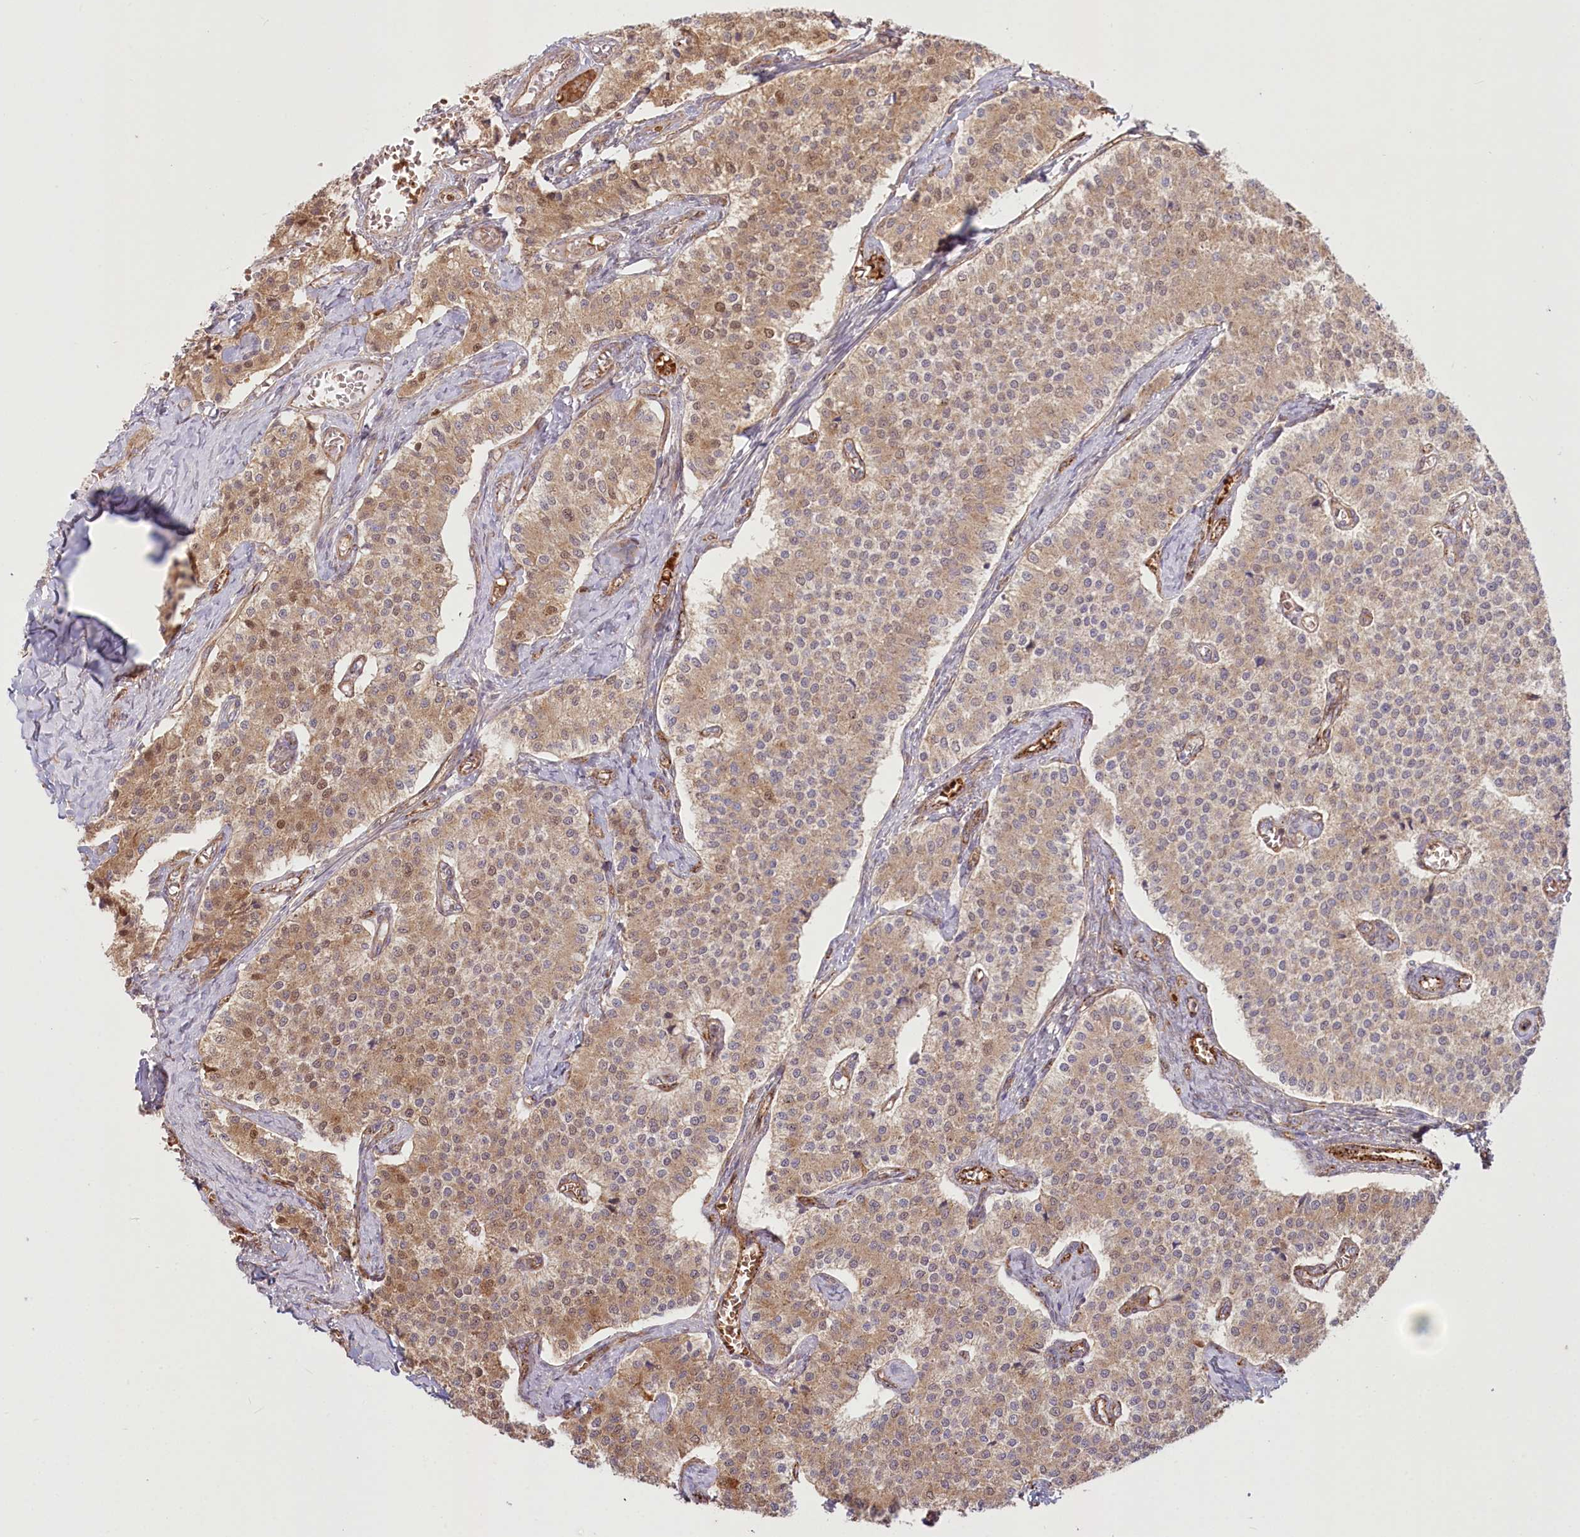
{"staining": {"intensity": "weak", "quantity": ">75%", "location": "cytoplasmic/membranous,nuclear"}, "tissue": "carcinoid", "cell_type": "Tumor cells", "image_type": "cancer", "snomed": [{"axis": "morphology", "description": "Carcinoid, malignant, NOS"}, {"axis": "topography", "description": "Colon"}], "caption": "Protein expression analysis of human malignant carcinoid reveals weak cytoplasmic/membranous and nuclear positivity in approximately >75% of tumor cells.", "gene": "COMMD3", "patient": {"sex": "female", "age": 52}}